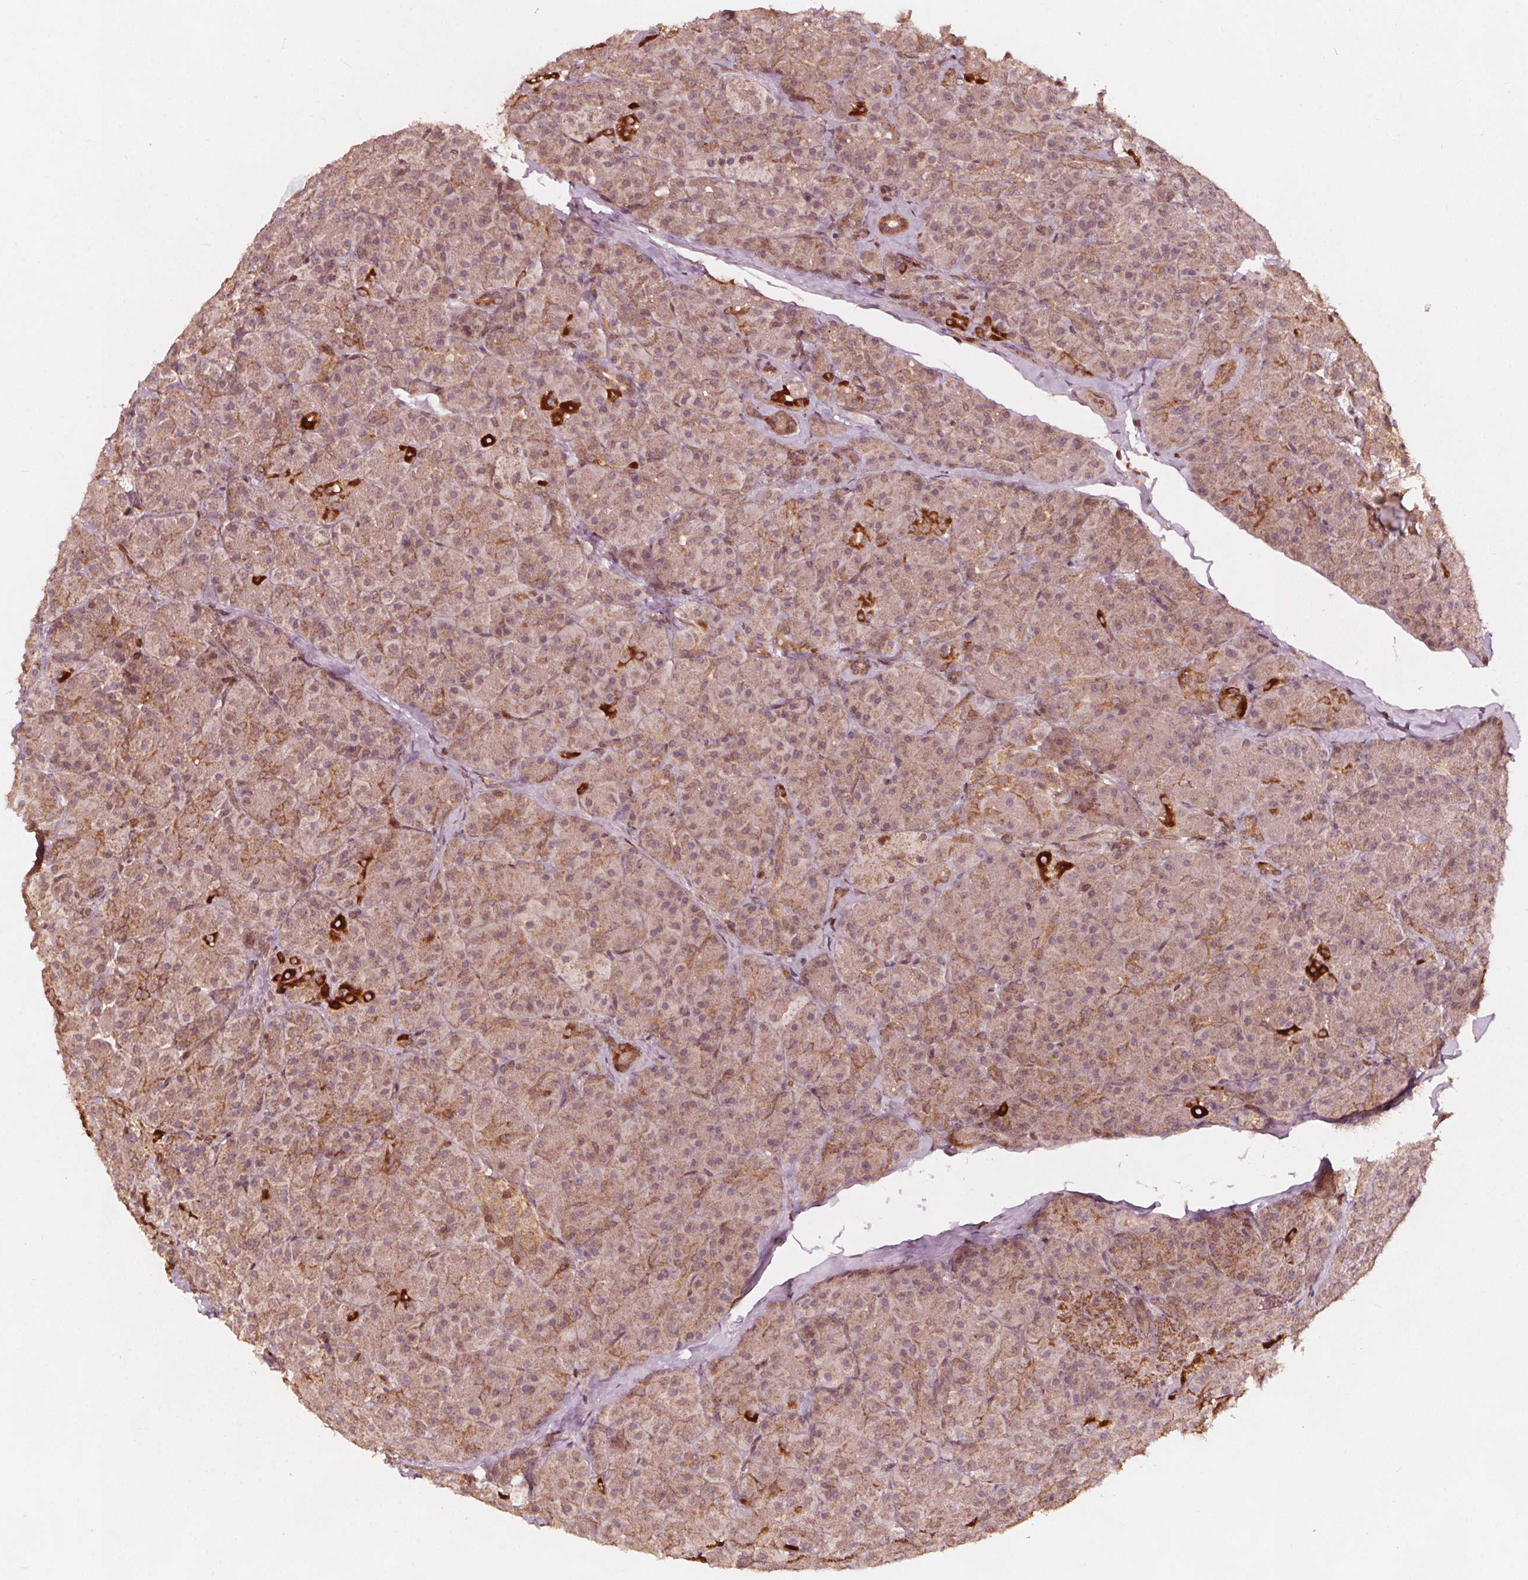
{"staining": {"intensity": "moderate", "quantity": ">75%", "location": "cytoplasmic/membranous"}, "tissue": "pancreas", "cell_type": "Exocrine glandular cells", "image_type": "normal", "snomed": [{"axis": "morphology", "description": "Normal tissue, NOS"}, {"axis": "topography", "description": "Pancreas"}], "caption": "Immunohistochemical staining of benign pancreas exhibits medium levels of moderate cytoplasmic/membranous positivity in approximately >75% of exocrine glandular cells.", "gene": "AIP", "patient": {"sex": "male", "age": 57}}